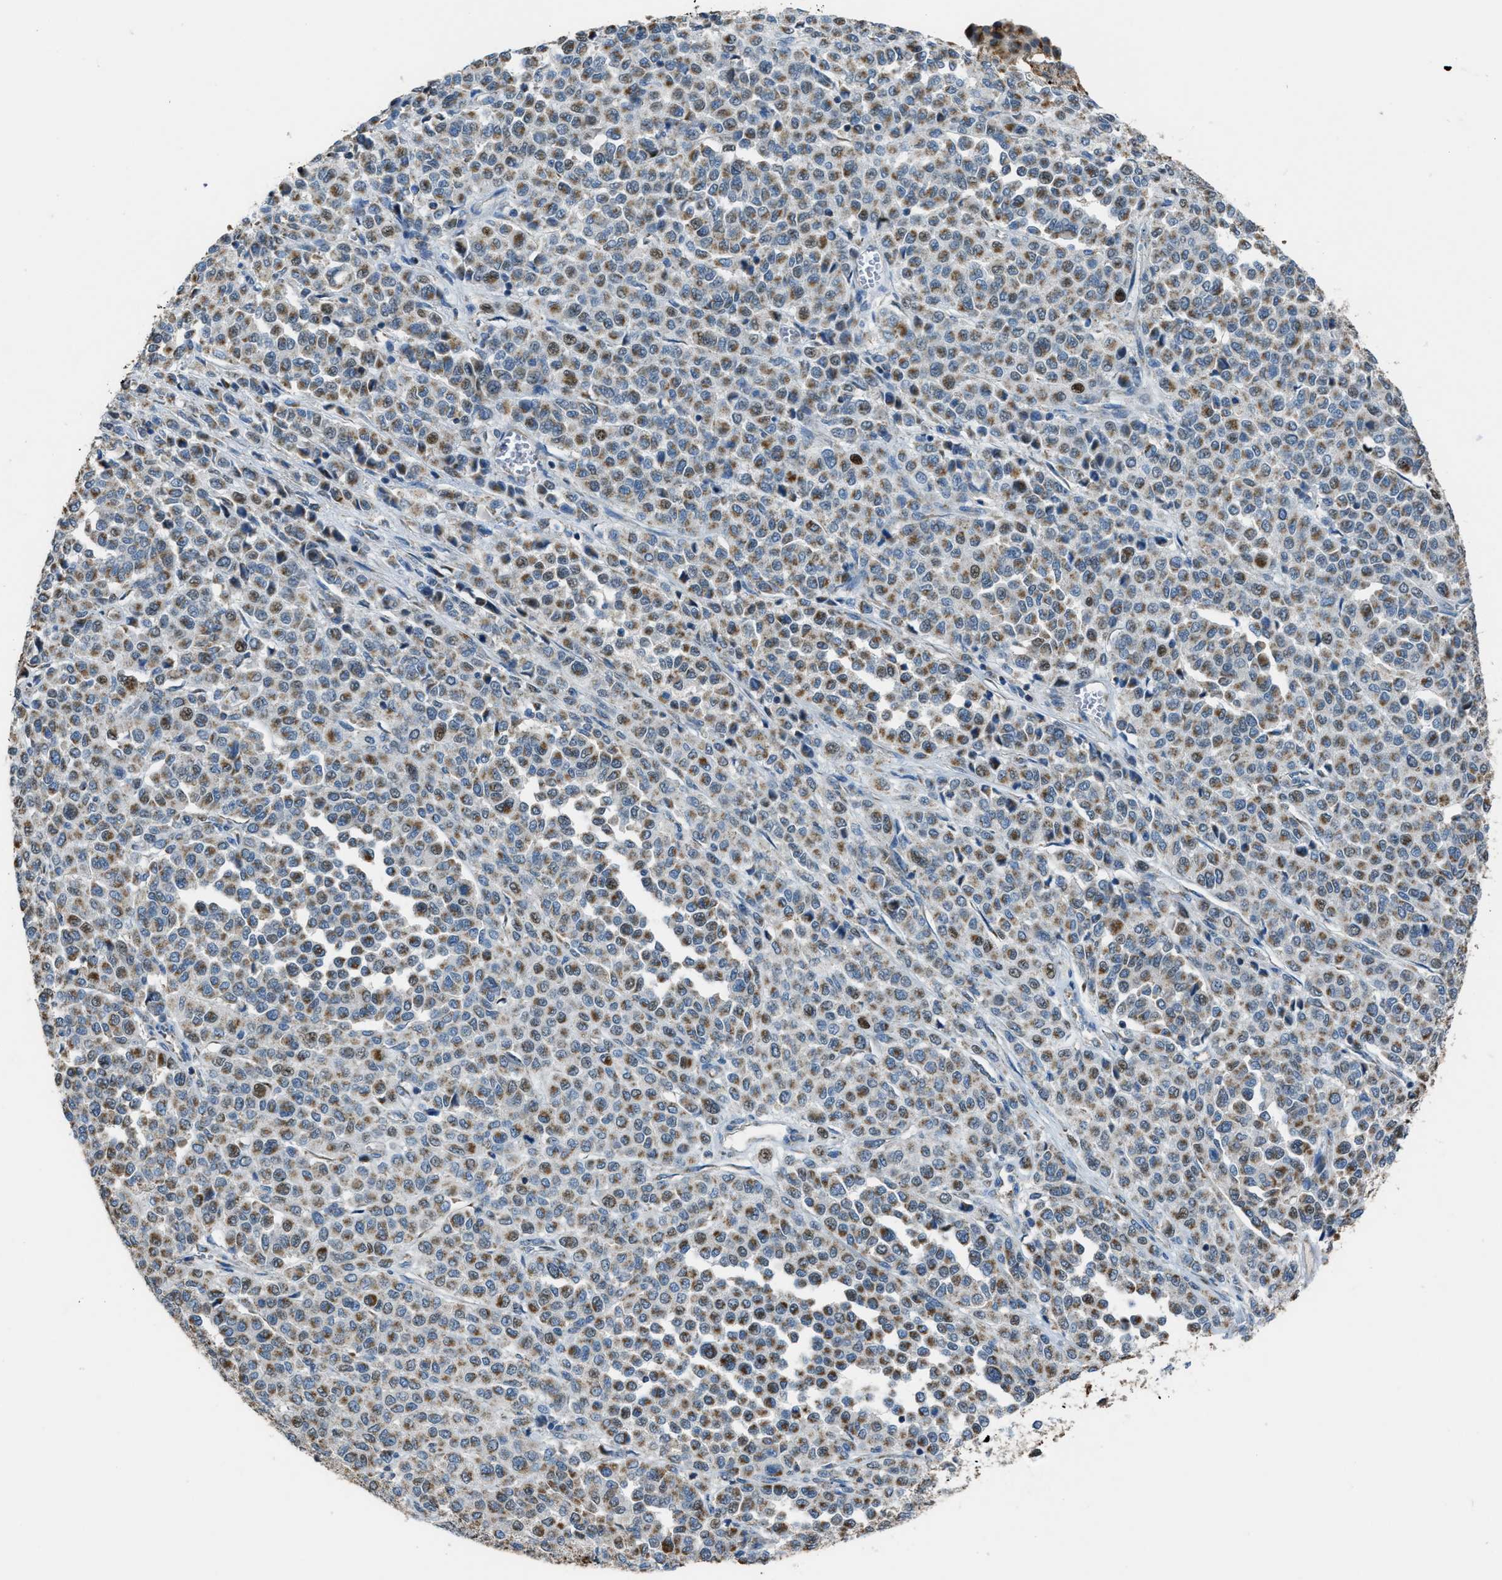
{"staining": {"intensity": "moderate", "quantity": ">75%", "location": "cytoplasmic/membranous"}, "tissue": "melanoma", "cell_type": "Tumor cells", "image_type": "cancer", "snomed": [{"axis": "morphology", "description": "Malignant melanoma, Metastatic site"}, {"axis": "topography", "description": "Pancreas"}], "caption": "Protein staining shows moderate cytoplasmic/membranous staining in about >75% of tumor cells in melanoma. (DAB = brown stain, brightfield microscopy at high magnification).", "gene": "SLC25A11", "patient": {"sex": "female", "age": 30}}